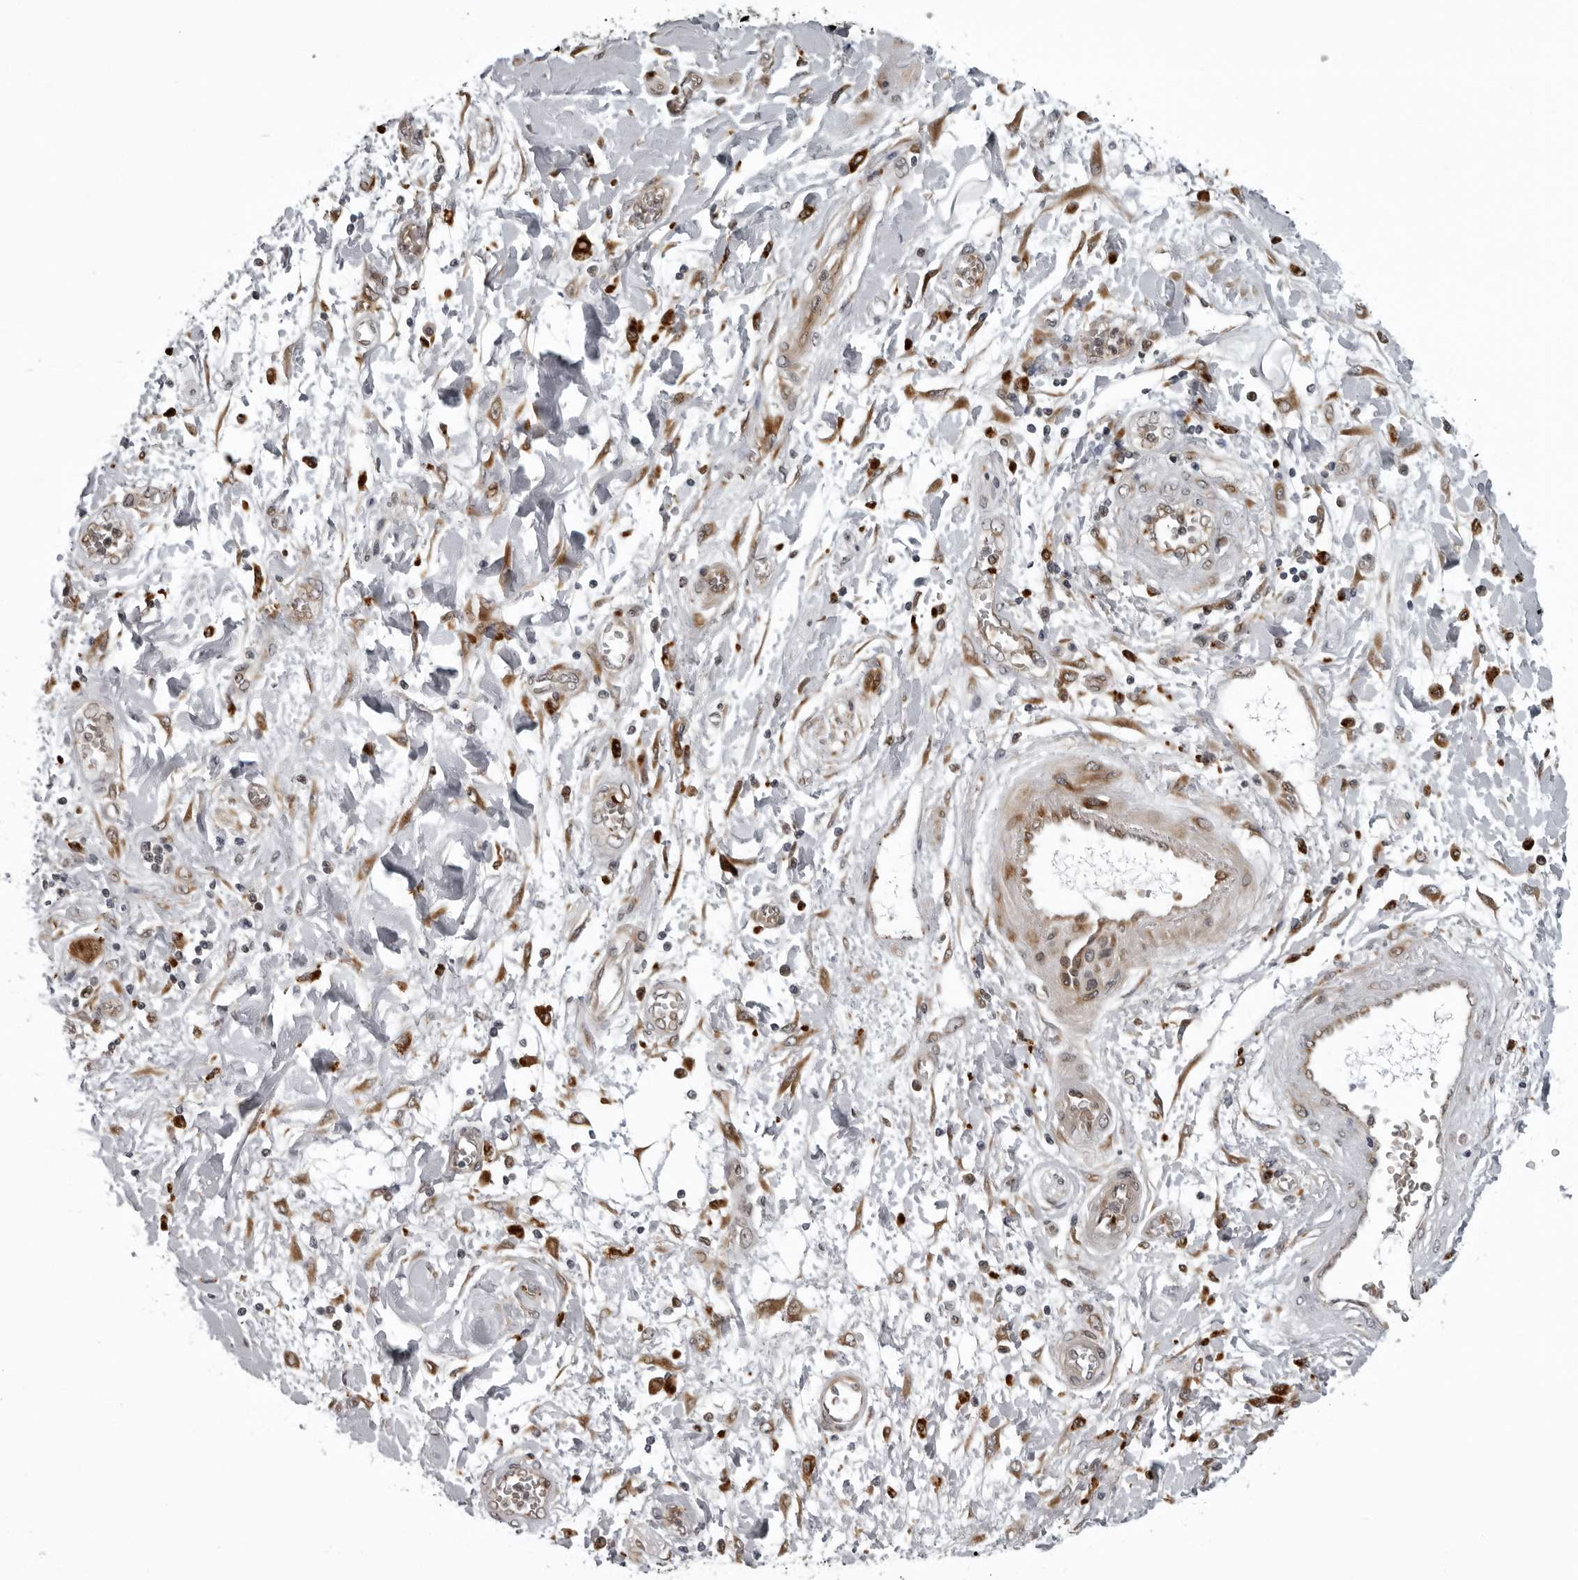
{"staining": {"intensity": "moderate", "quantity": ">75%", "location": "cytoplasmic/membranous"}, "tissue": "pancreatic cancer", "cell_type": "Tumor cells", "image_type": "cancer", "snomed": [{"axis": "morphology", "description": "Adenocarcinoma, NOS"}, {"axis": "topography", "description": "Pancreas"}], "caption": "Pancreatic cancer was stained to show a protein in brown. There is medium levels of moderate cytoplasmic/membranous staining in approximately >75% of tumor cells.", "gene": "THOP1", "patient": {"sex": "female", "age": 70}}